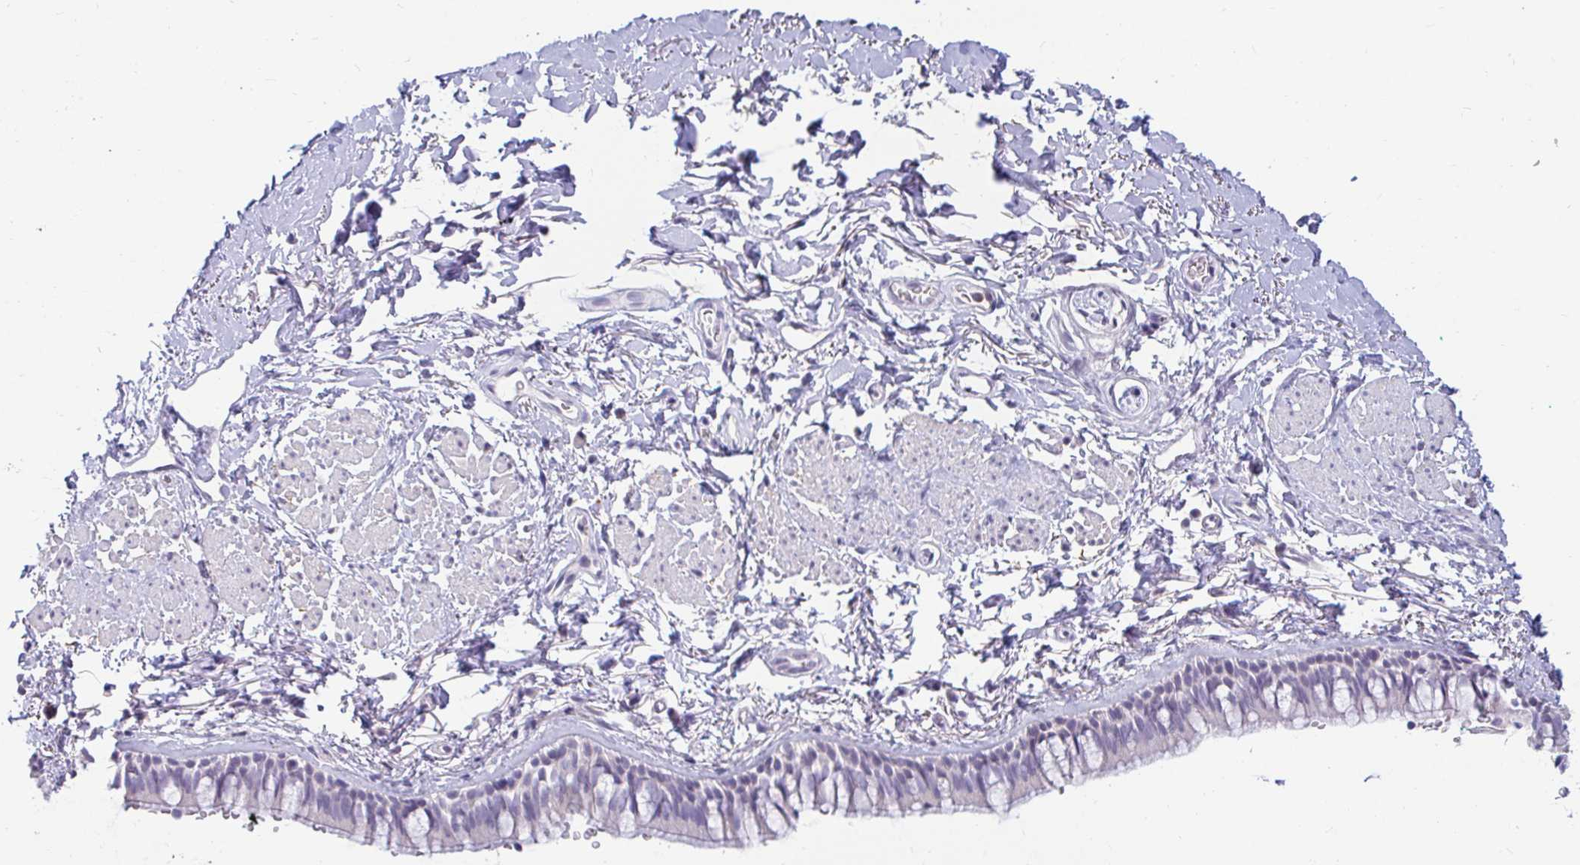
{"staining": {"intensity": "negative", "quantity": "none", "location": "none"}, "tissue": "bronchus", "cell_type": "Respiratory epithelial cells", "image_type": "normal", "snomed": [{"axis": "morphology", "description": "Normal tissue, NOS"}, {"axis": "topography", "description": "Lymph node"}, {"axis": "topography", "description": "Cartilage tissue"}, {"axis": "topography", "description": "Bronchus"}], "caption": "Bronchus was stained to show a protein in brown. There is no significant expression in respiratory epithelial cells. Nuclei are stained in blue.", "gene": "OR51D1", "patient": {"sex": "female", "age": 70}}